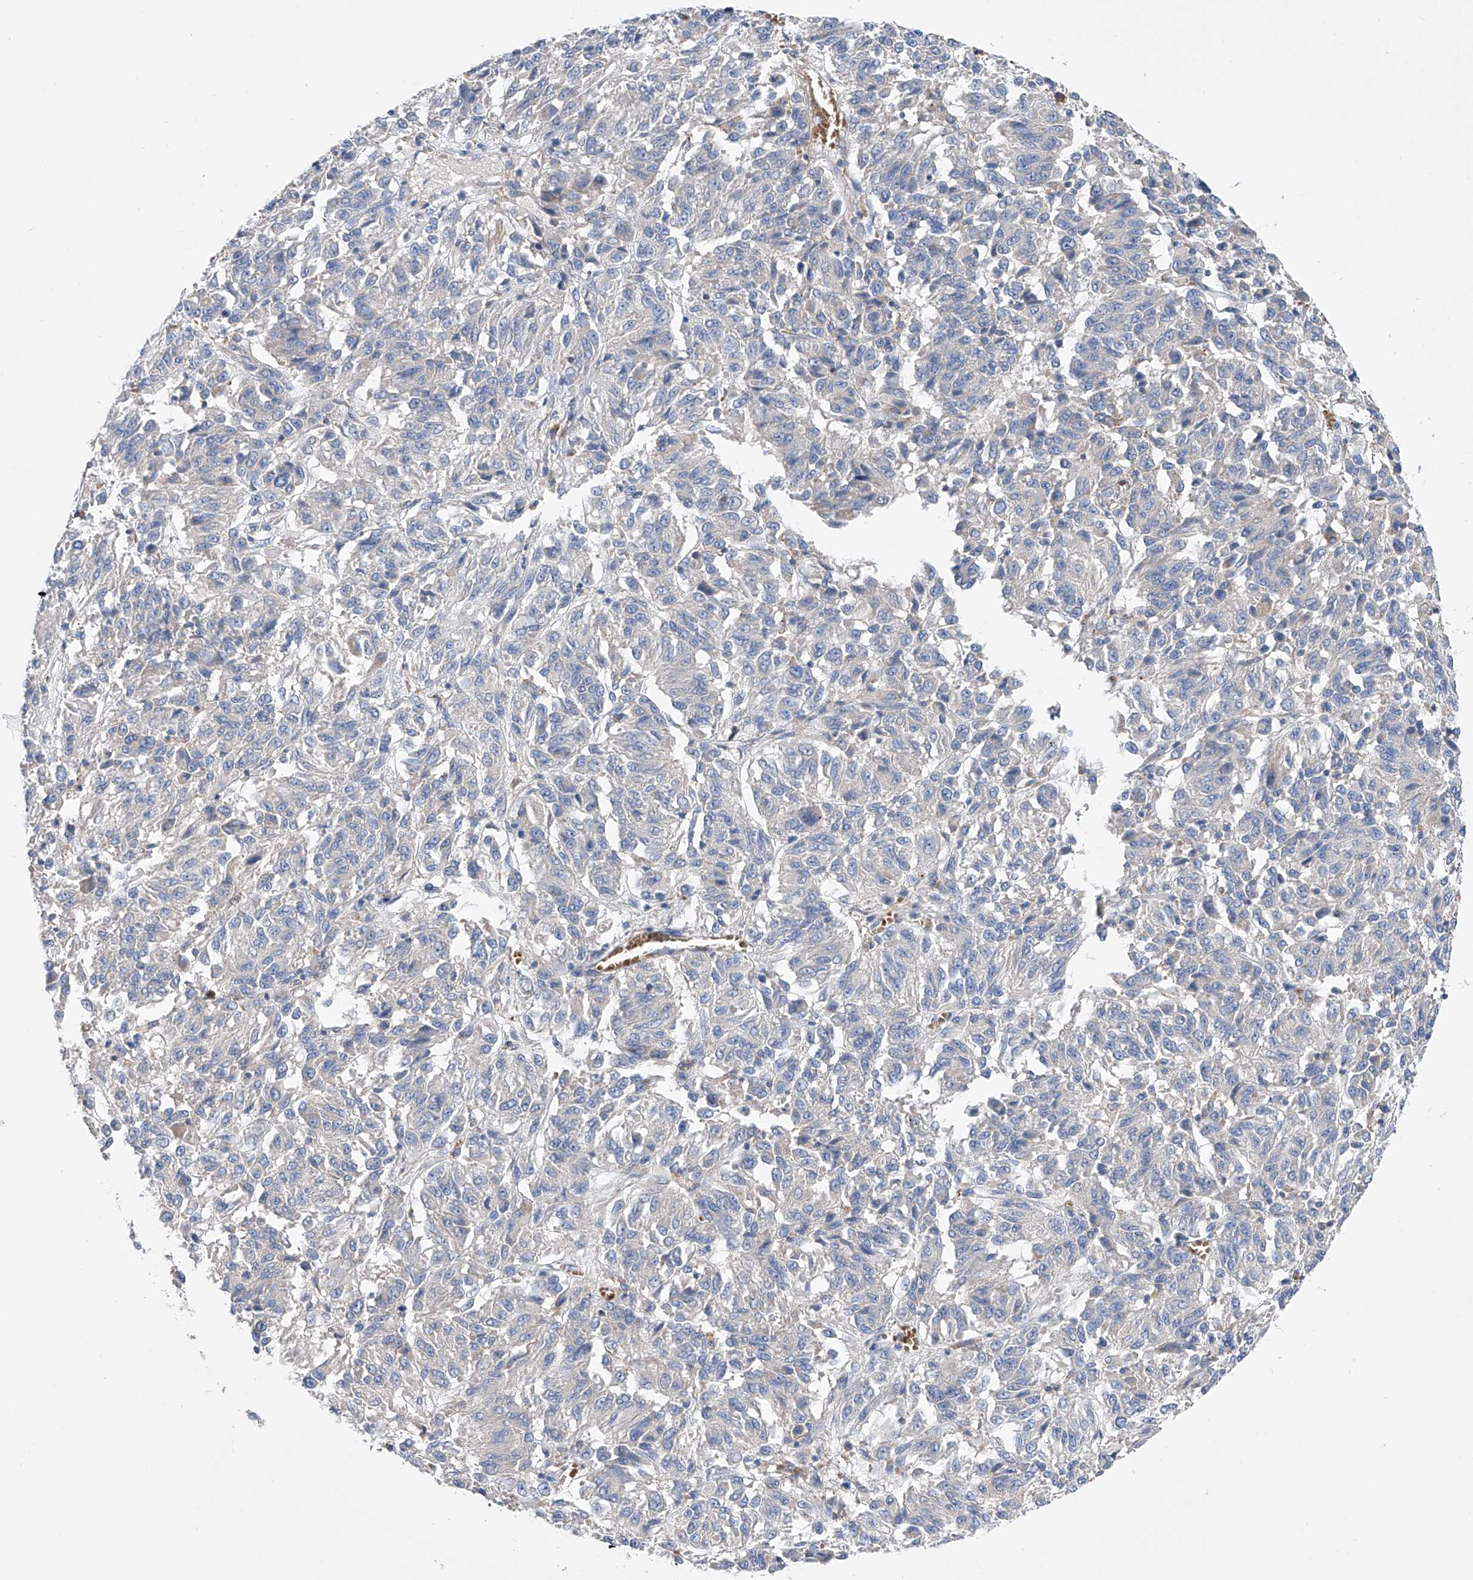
{"staining": {"intensity": "negative", "quantity": "none", "location": "none"}, "tissue": "melanoma", "cell_type": "Tumor cells", "image_type": "cancer", "snomed": [{"axis": "morphology", "description": "Malignant melanoma, Metastatic site"}, {"axis": "topography", "description": "Lung"}], "caption": "Tumor cells show no significant protein staining in malignant melanoma (metastatic site). (Immunohistochemistry (ihc), brightfield microscopy, high magnification).", "gene": "NFATC4", "patient": {"sex": "male", "age": 64}}